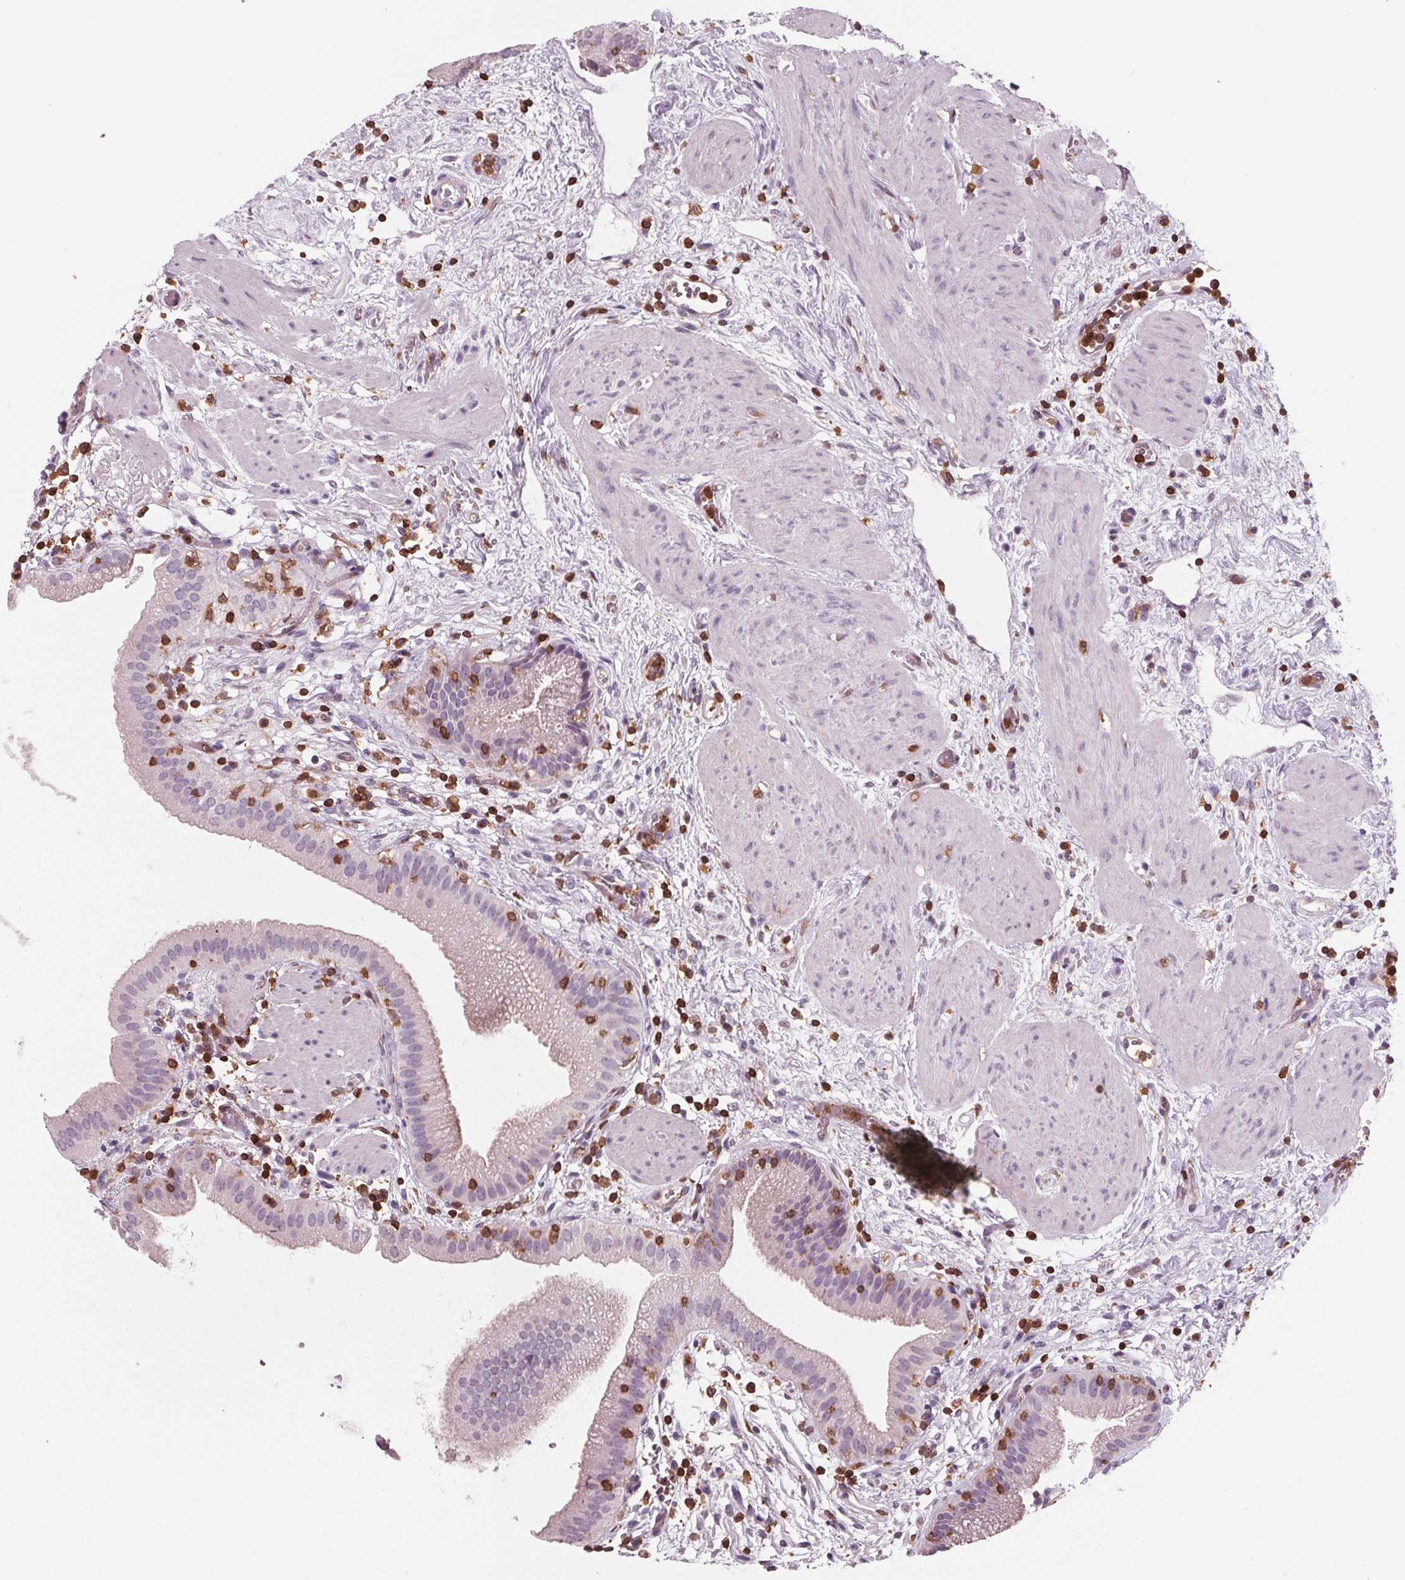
{"staining": {"intensity": "negative", "quantity": "none", "location": "none"}, "tissue": "gallbladder", "cell_type": "Glandular cells", "image_type": "normal", "snomed": [{"axis": "morphology", "description": "Normal tissue, NOS"}, {"axis": "topography", "description": "Gallbladder"}], "caption": "IHC photomicrograph of normal gallbladder: gallbladder stained with DAB reveals no significant protein staining in glandular cells.", "gene": "ARHGAP25", "patient": {"sex": "female", "age": 65}}